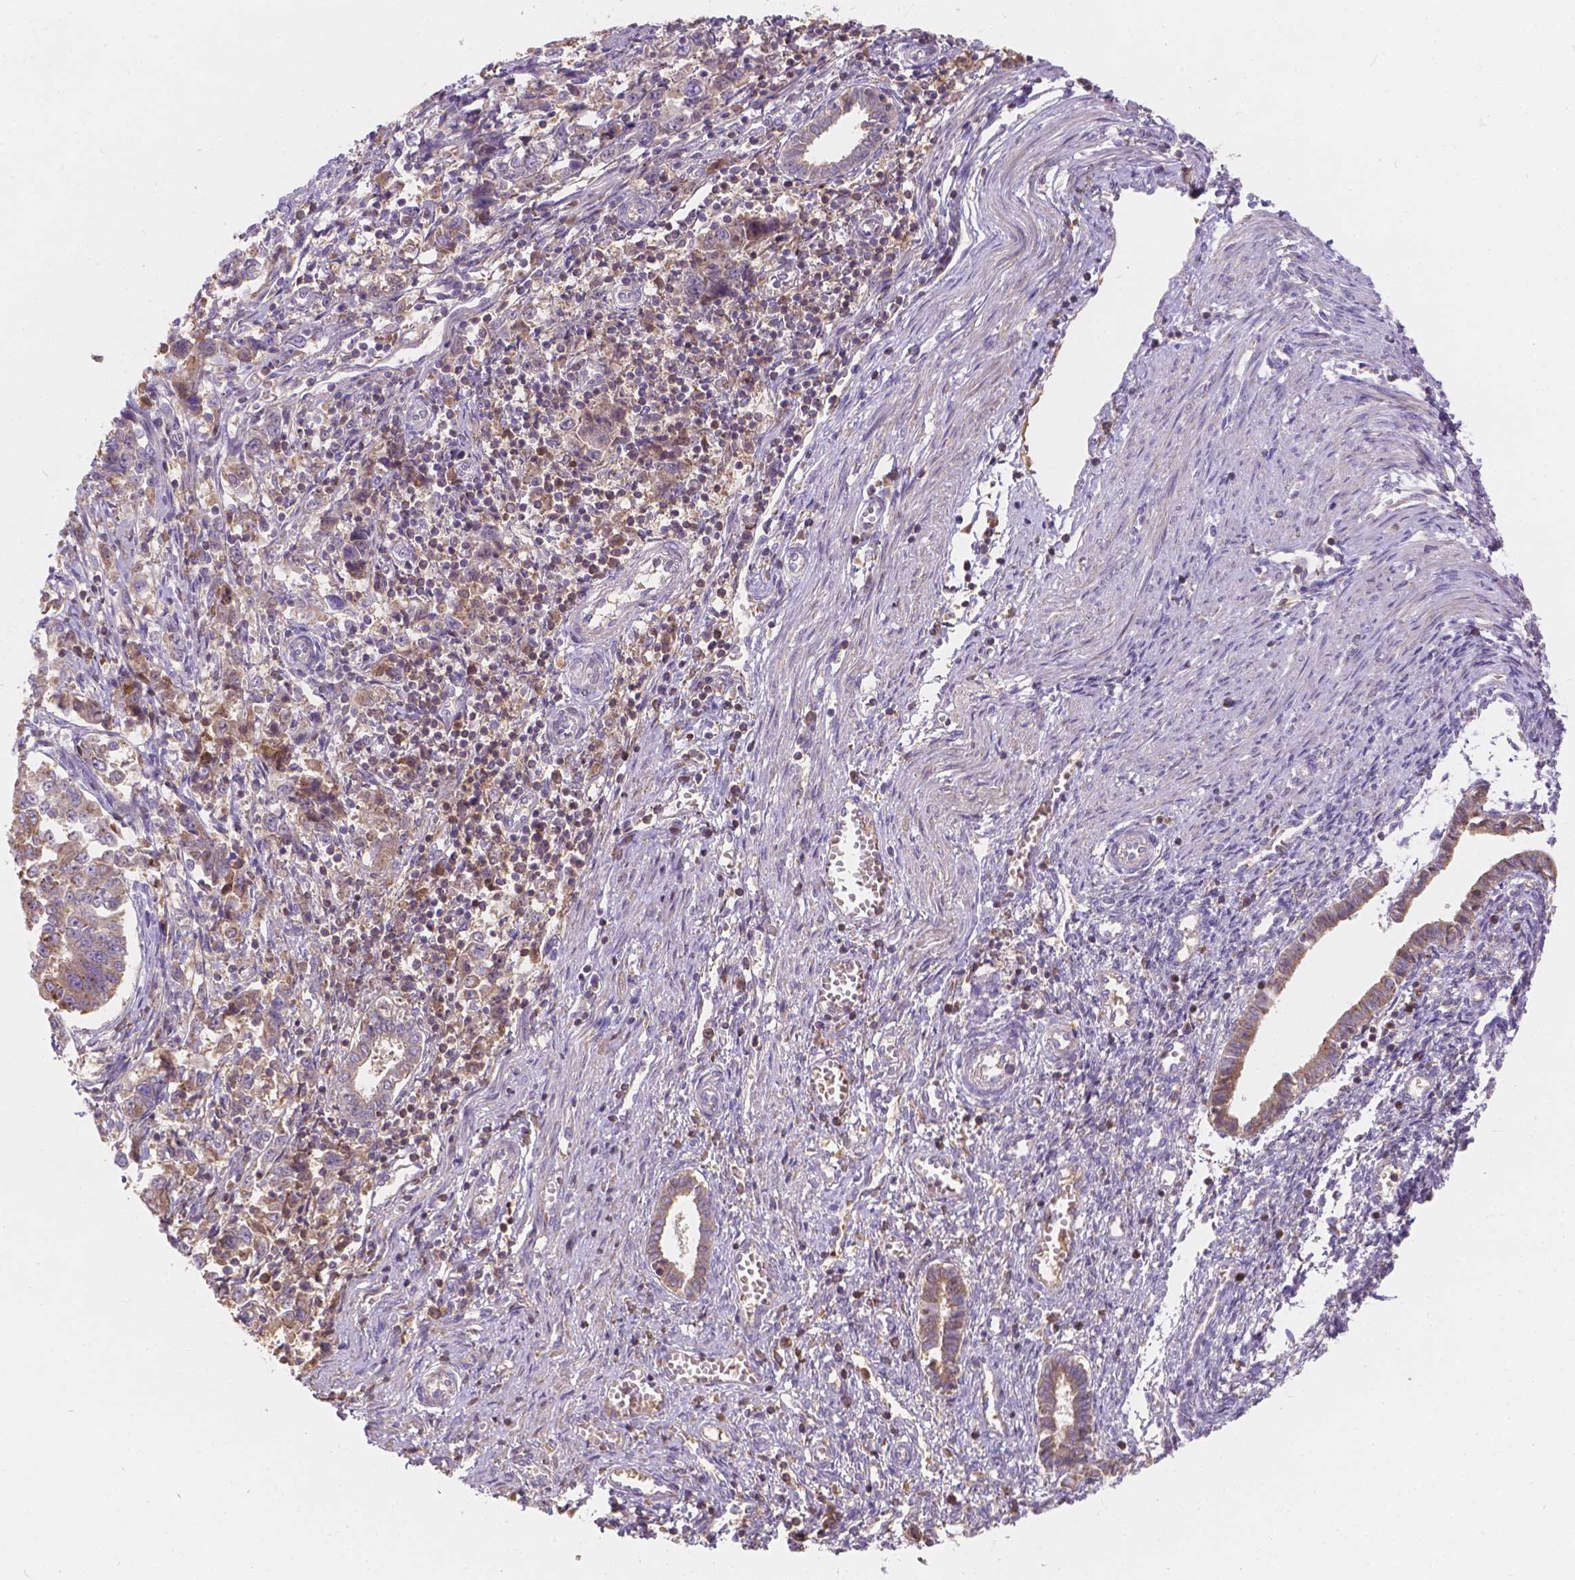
{"staining": {"intensity": "strong", "quantity": "<25%", "location": "cytoplasmic/membranous"}, "tissue": "endometrial cancer", "cell_type": "Tumor cells", "image_type": "cancer", "snomed": [{"axis": "morphology", "description": "Adenocarcinoma, NOS"}, {"axis": "topography", "description": "Endometrium"}], "caption": "Strong cytoplasmic/membranous protein expression is identified in about <25% of tumor cells in endometrial adenocarcinoma.", "gene": "CDK10", "patient": {"sex": "female", "age": 43}}